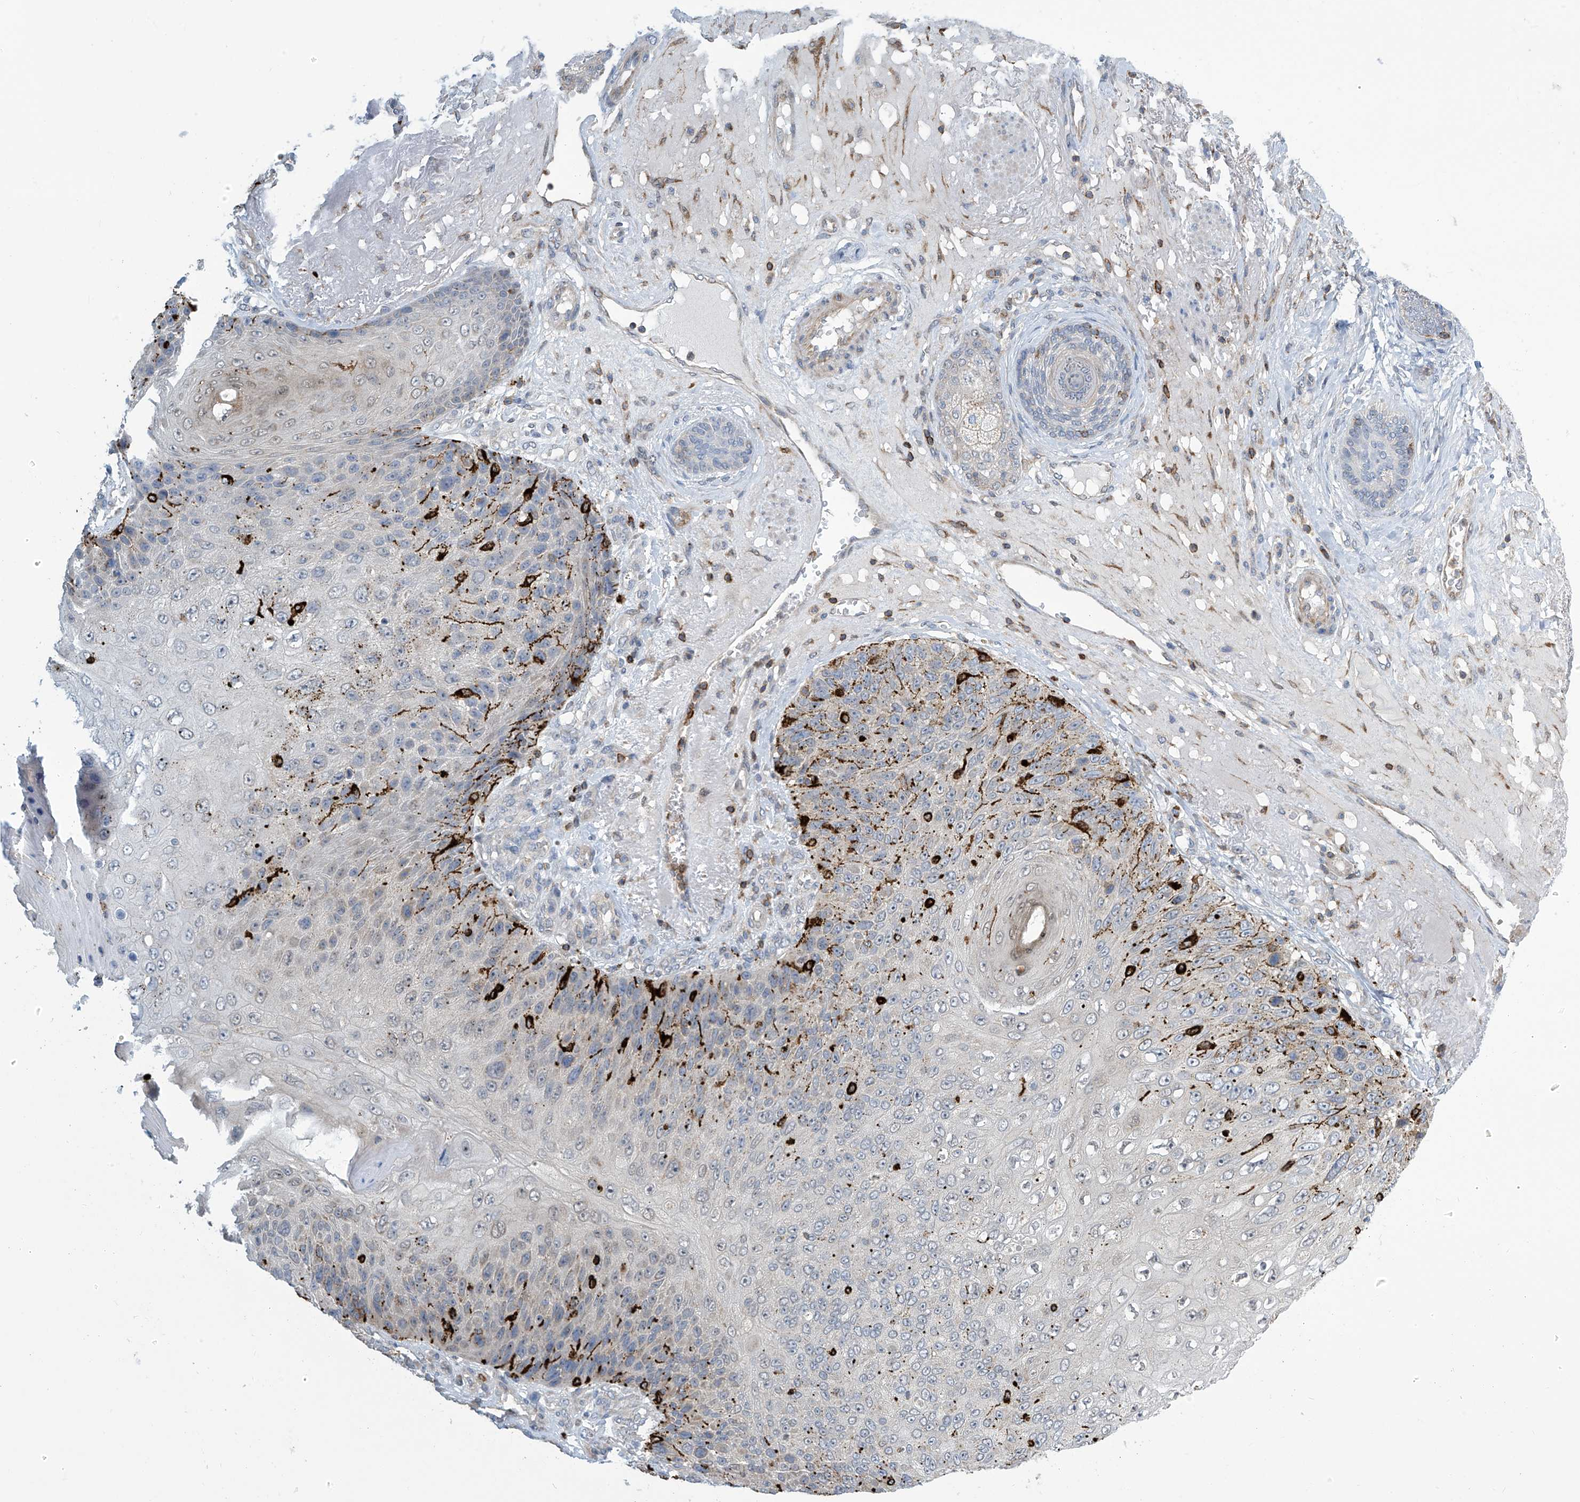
{"staining": {"intensity": "negative", "quantity": "none", "location": "none"}, "tissue": "skin cancer", "cell_type": "Tumor cells", "image_type": "cancer", "snomed": [{"axis": "morphology", "description": "Squamous cell carcinoma, NOS"}, {"axis": "topography", "description": "Skin"}], "caption": "Immunohistochemistry (IHC) of human squamous cell carcinoma (skin) demonstrates no staining in tumor cells. (Immunohistochemistry (IHC), brightfield microscopy, high magnification).", "gene": "IBA57", "patient": {"sex": "female", "age": 88}}